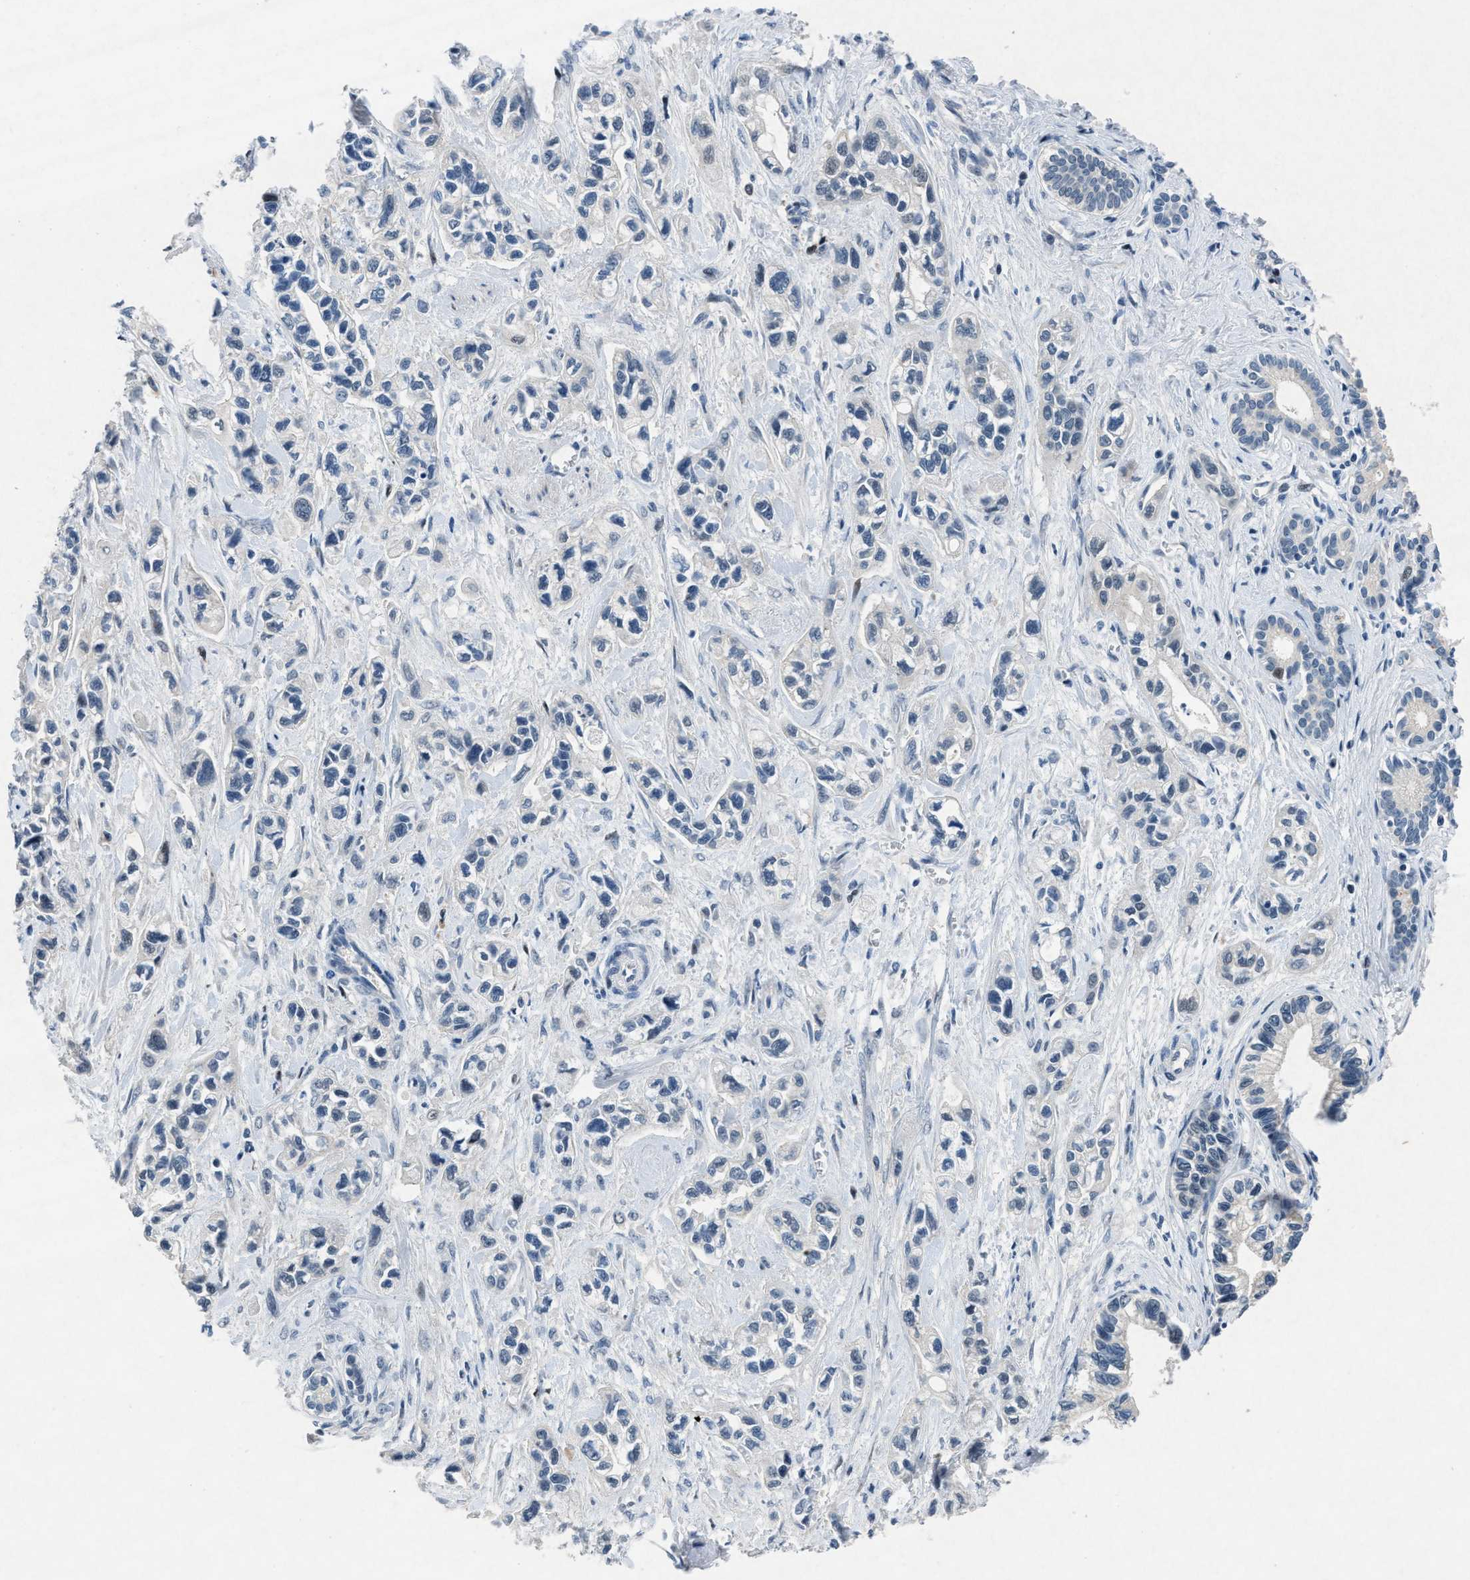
{"staining": {"intensity": "negative", "quantity": "none", "location": "none"}, "tissue": "pancreatic cancer", "cell_type": "Tumor cells", "image_type": "cancer", "snomed": [{"axis": "morphology", "description": "Adenocarcinoma, NOS"}, {"axis": "topography", "description": "Pancreas"}], "caption": "Pancreatic cancer was stained to show a protein in brown. There is no significant expression in tumor cells.", "gene": "PHLDA1", "patient": {"sex": "male", "age": 74}}